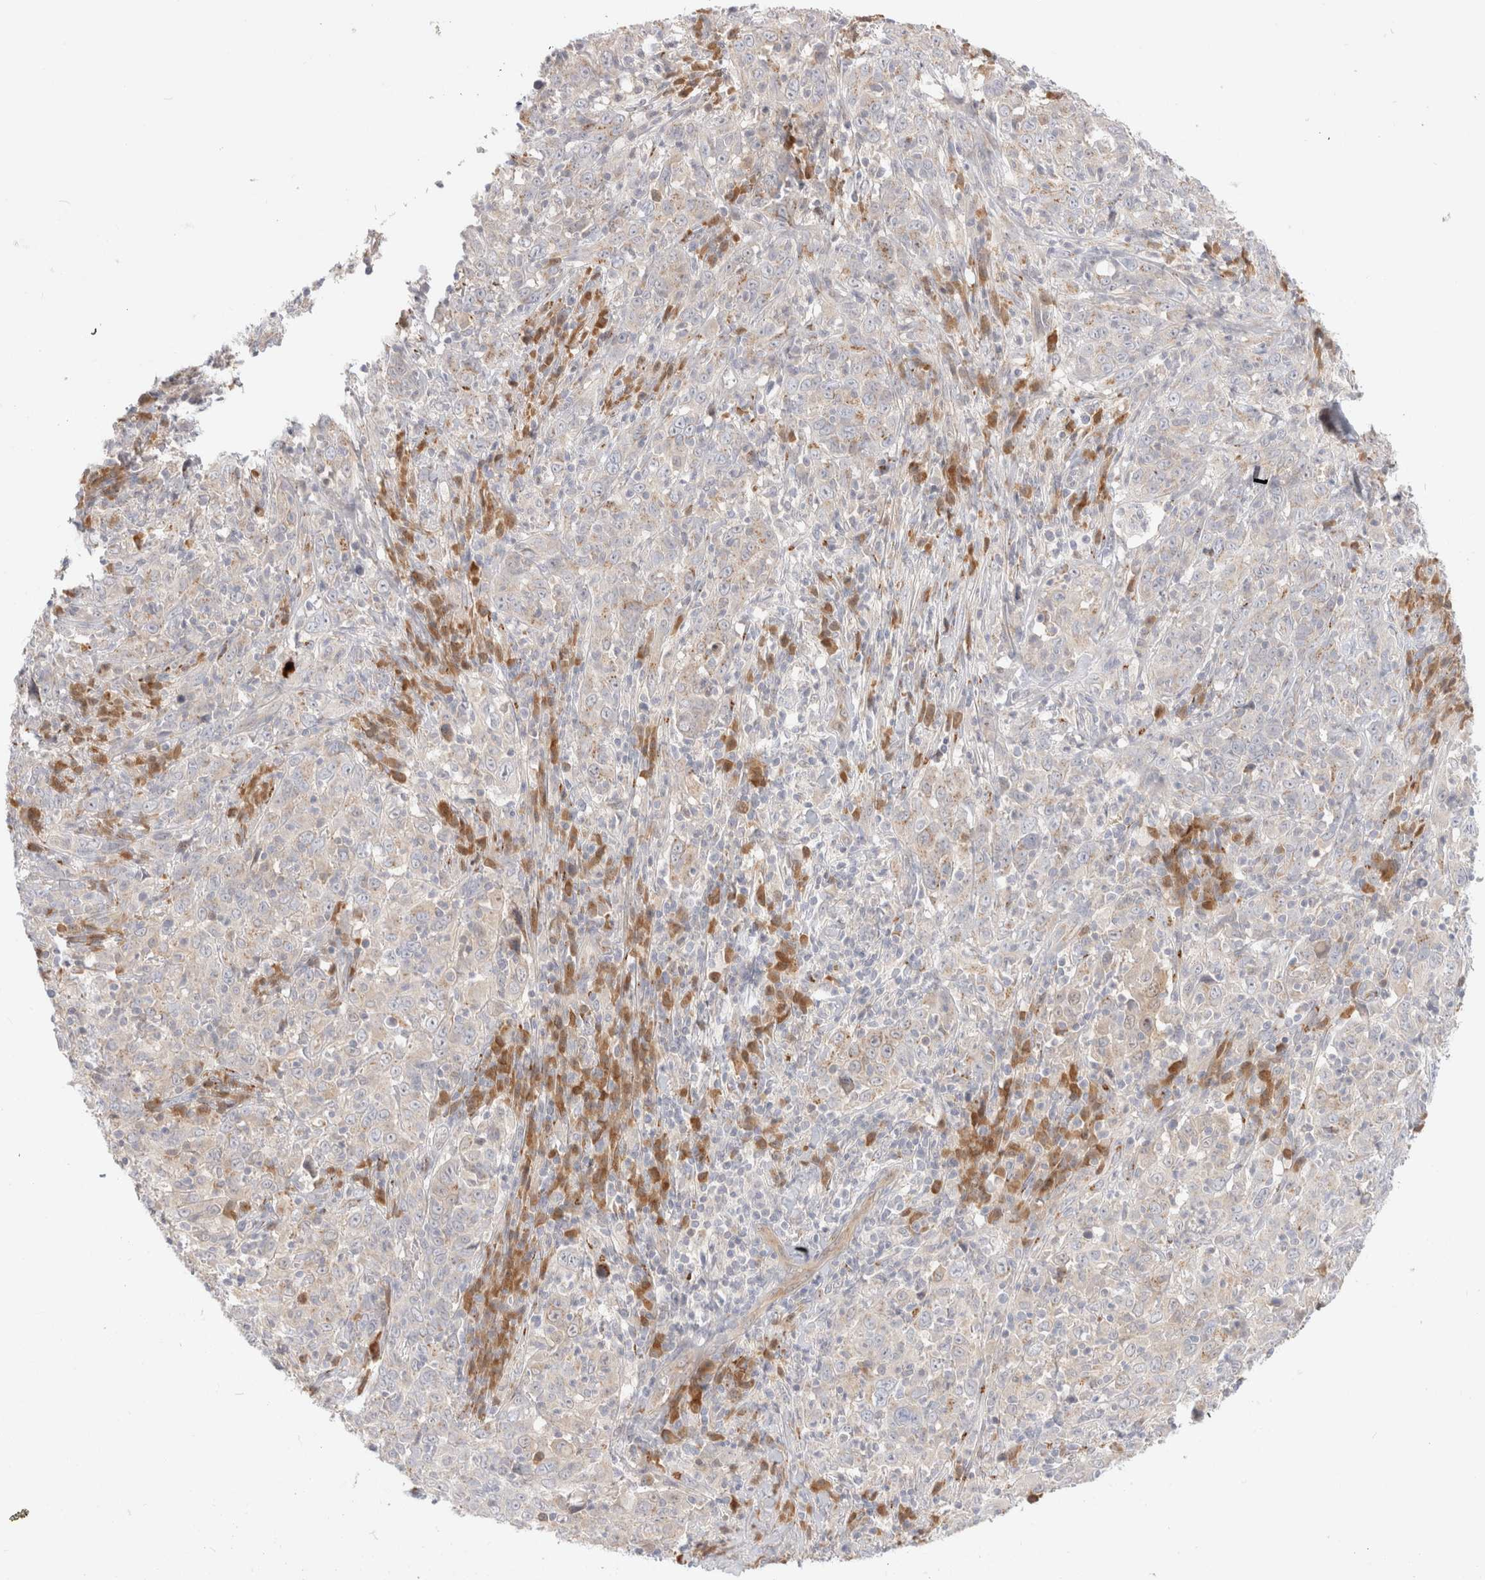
{"staining": {"intensity": "weak", "quantity": "<25%", "location": "cytoplasmic/membranous"}, "tissue": "cervical cancer", "cell_type": "Tumor cells", "image_type": "cancer", "snomed": [{"axis": "morphology", "description": "Squamous cell carcinoma, NOS"}, {"axis": "topography", "description": "Cervix"}], "caption": "IHC histopathology image of human cervical cancer (squamous cell carcinoma) stained for a protein (brown), which shows no positivity in tumor cells.", "gene": "EFCAB13", "patient": {"sex": "female", "age": 46}}